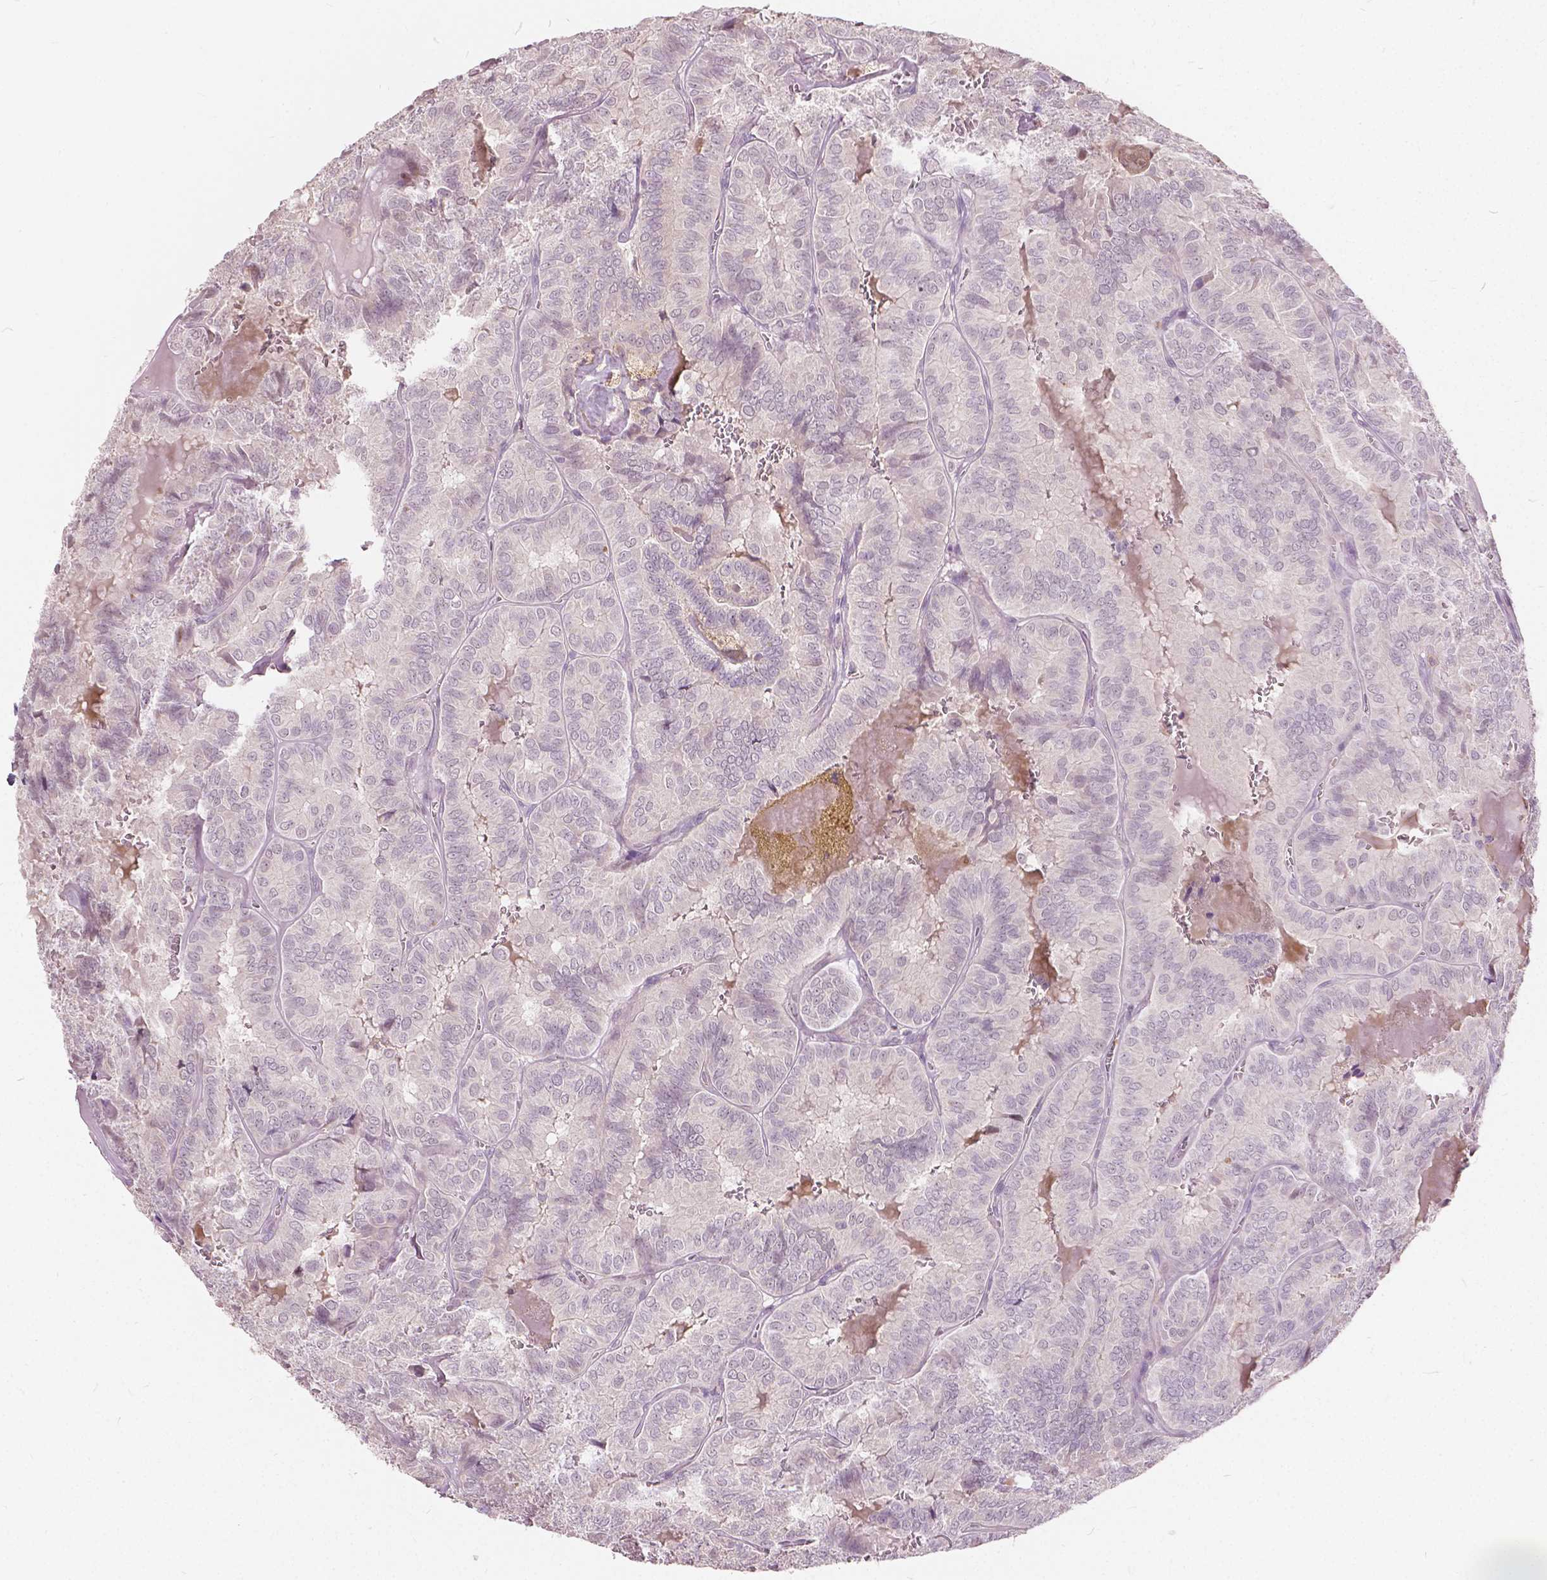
{"staining": {"intensity": "negative", "quantity": "none", "location": "none"}, "tissue": "thyroid cancer", "cell_type": "Tumor cells", "image_type": "cancer", "snomed": [{"axis": "morphology", "description": "Papillary adenocarcinoma, NOS"}, {"axis": "topography", "description": "Thyroid gland"}], "caption": "Immunohistochemistry (IHC) of thyroid papillary adenocarcinoma reveals no positivity in tumor cells.", "gene": "DLX6", "patient": {"sex": "female", "age": 75}}